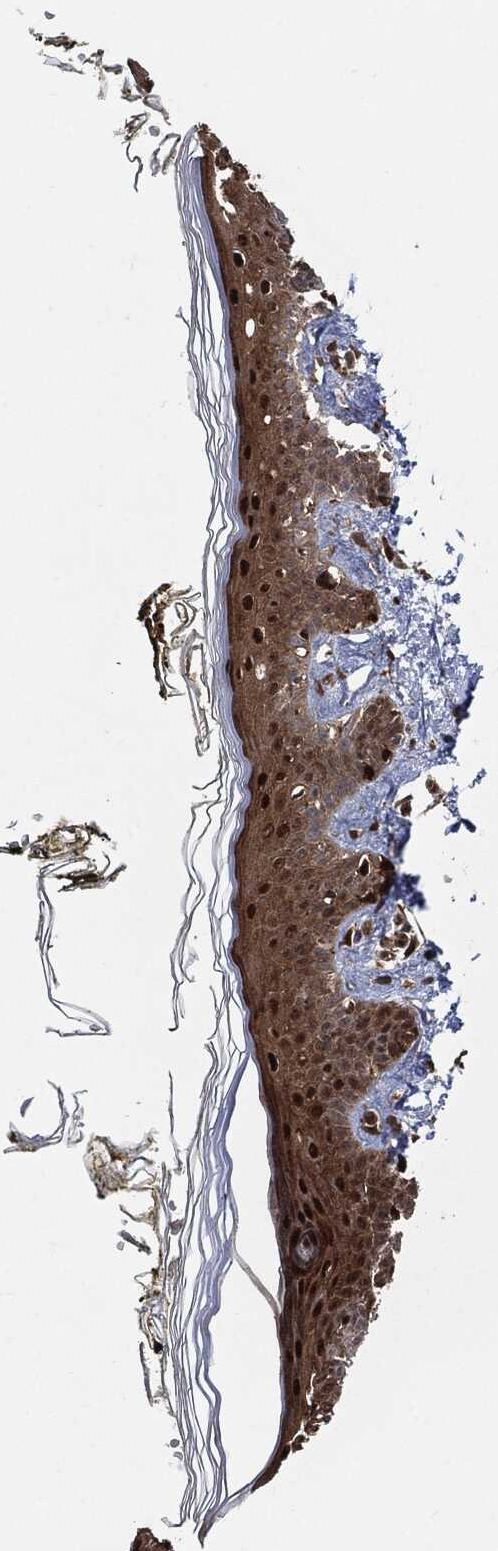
{"staining": {"intensity": "strong", "quantity": ">75%", "location": "nuclear"}, "tissue": "skin", "cell_type": "Fibroblasts", "image_type": "normal", "snomed": [{"axis": "morphology", "description": "Normal tissue, NOS"}, {"axis": "topography", "description": "Skin"}], "caption": "Protein expression analysis of unremarkable human skin reveals strong nuclear expression in about >75% of fibroblasts. (DAB IHC, brown staining for protein, blue staining for nuclei).", "gene": "DCTN1", "patient": {"sex": "male", "age": 76}}